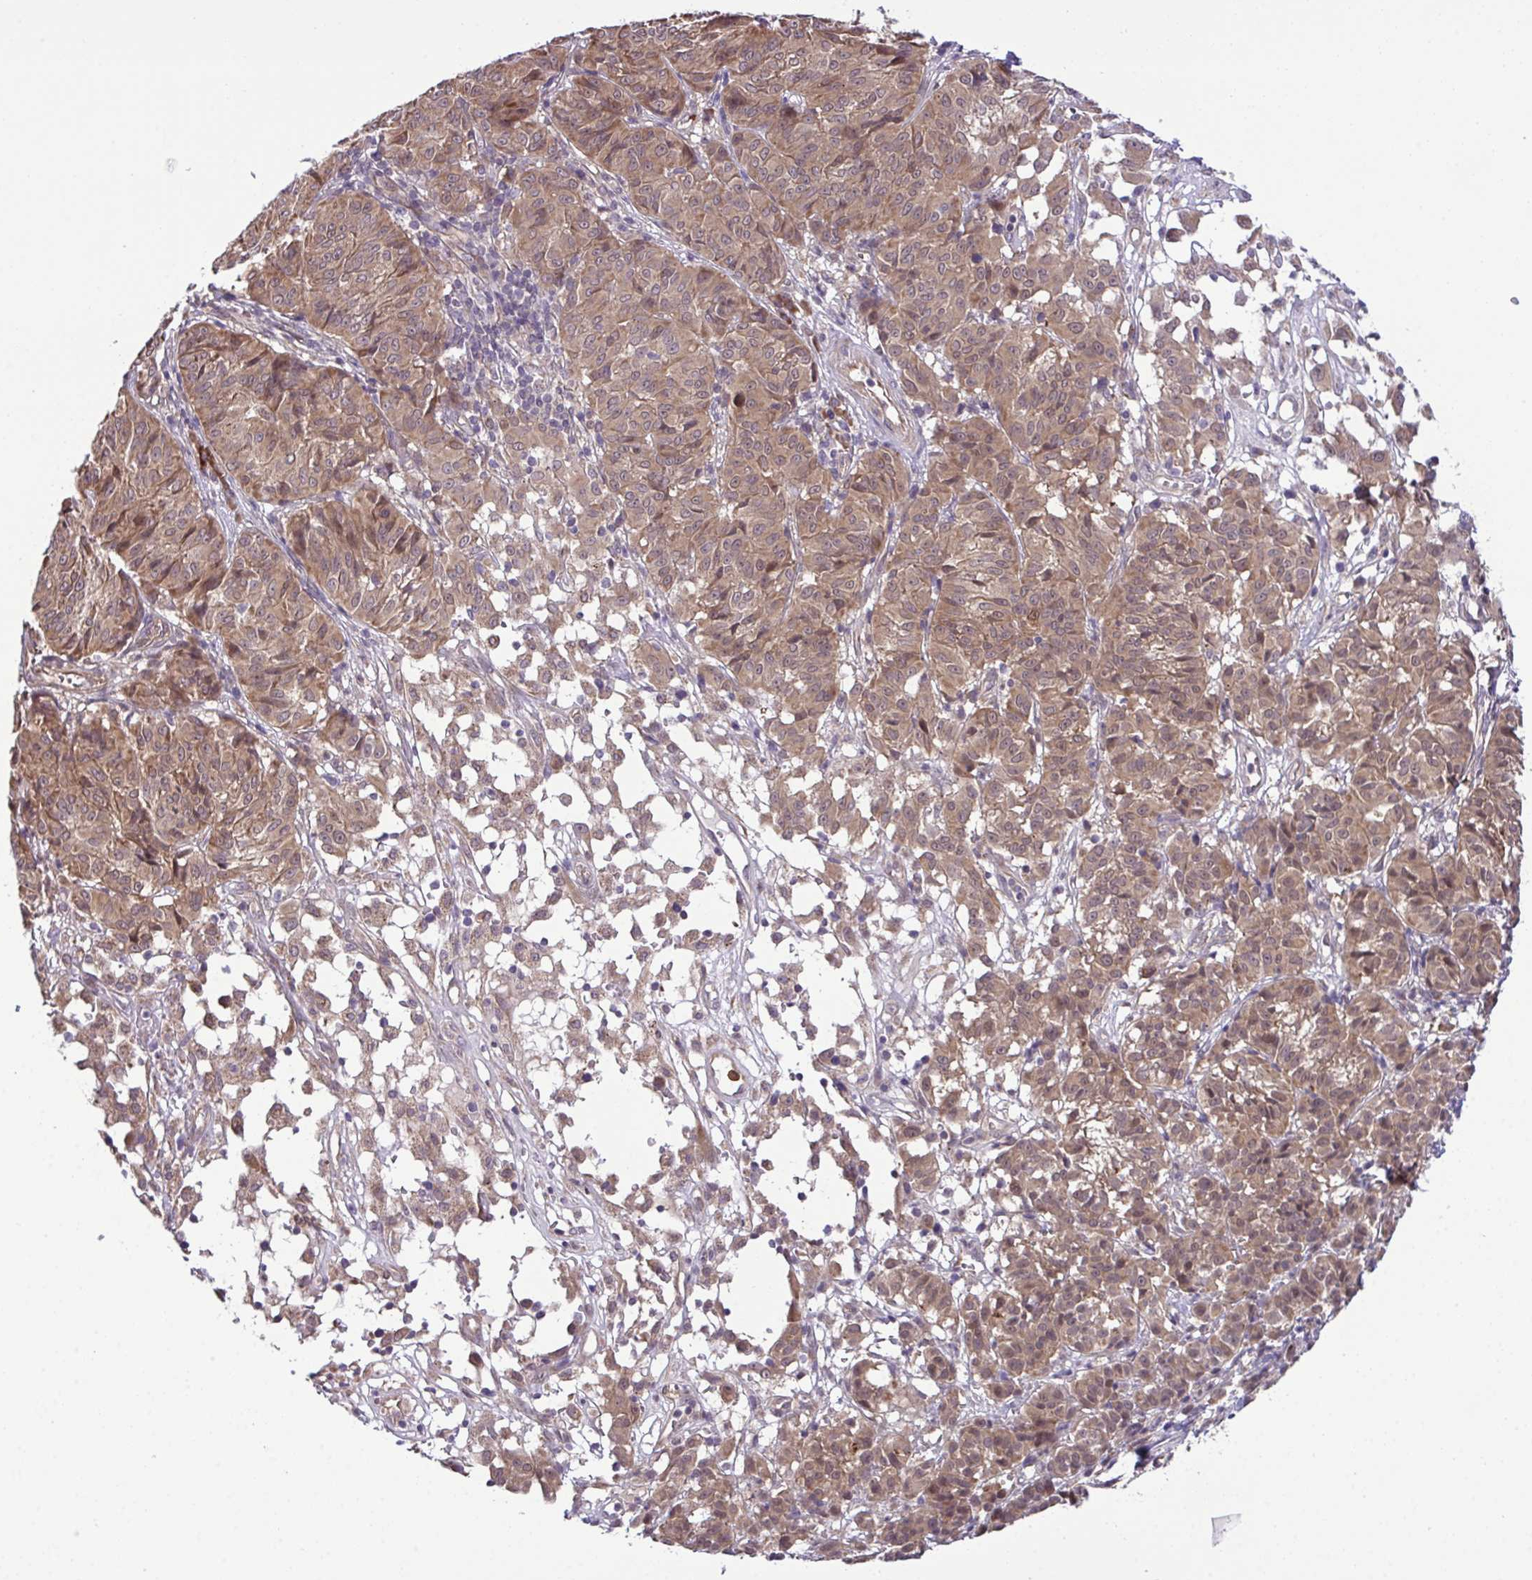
{"staining": {"intensity": "moderate", "quantity": ">75%", "location": "cytoplasmic/membranous"}, "tissue": "melanoma", "cell_type": "Tumor cells", "image_type": "cancer", "snomed": [{"axis": "morphology", "description": "Malignant melanoma, NOS"}, {"axis": "topography", "description": "Skin"}], "caption": "This is an image of immunohistochemistry staining of melanoma, which shows moderate staining in the cytoplasmic/membranous of tumor cells.", "gene": "CMPK1", "patient": {"sex": "female", "age": 72}}